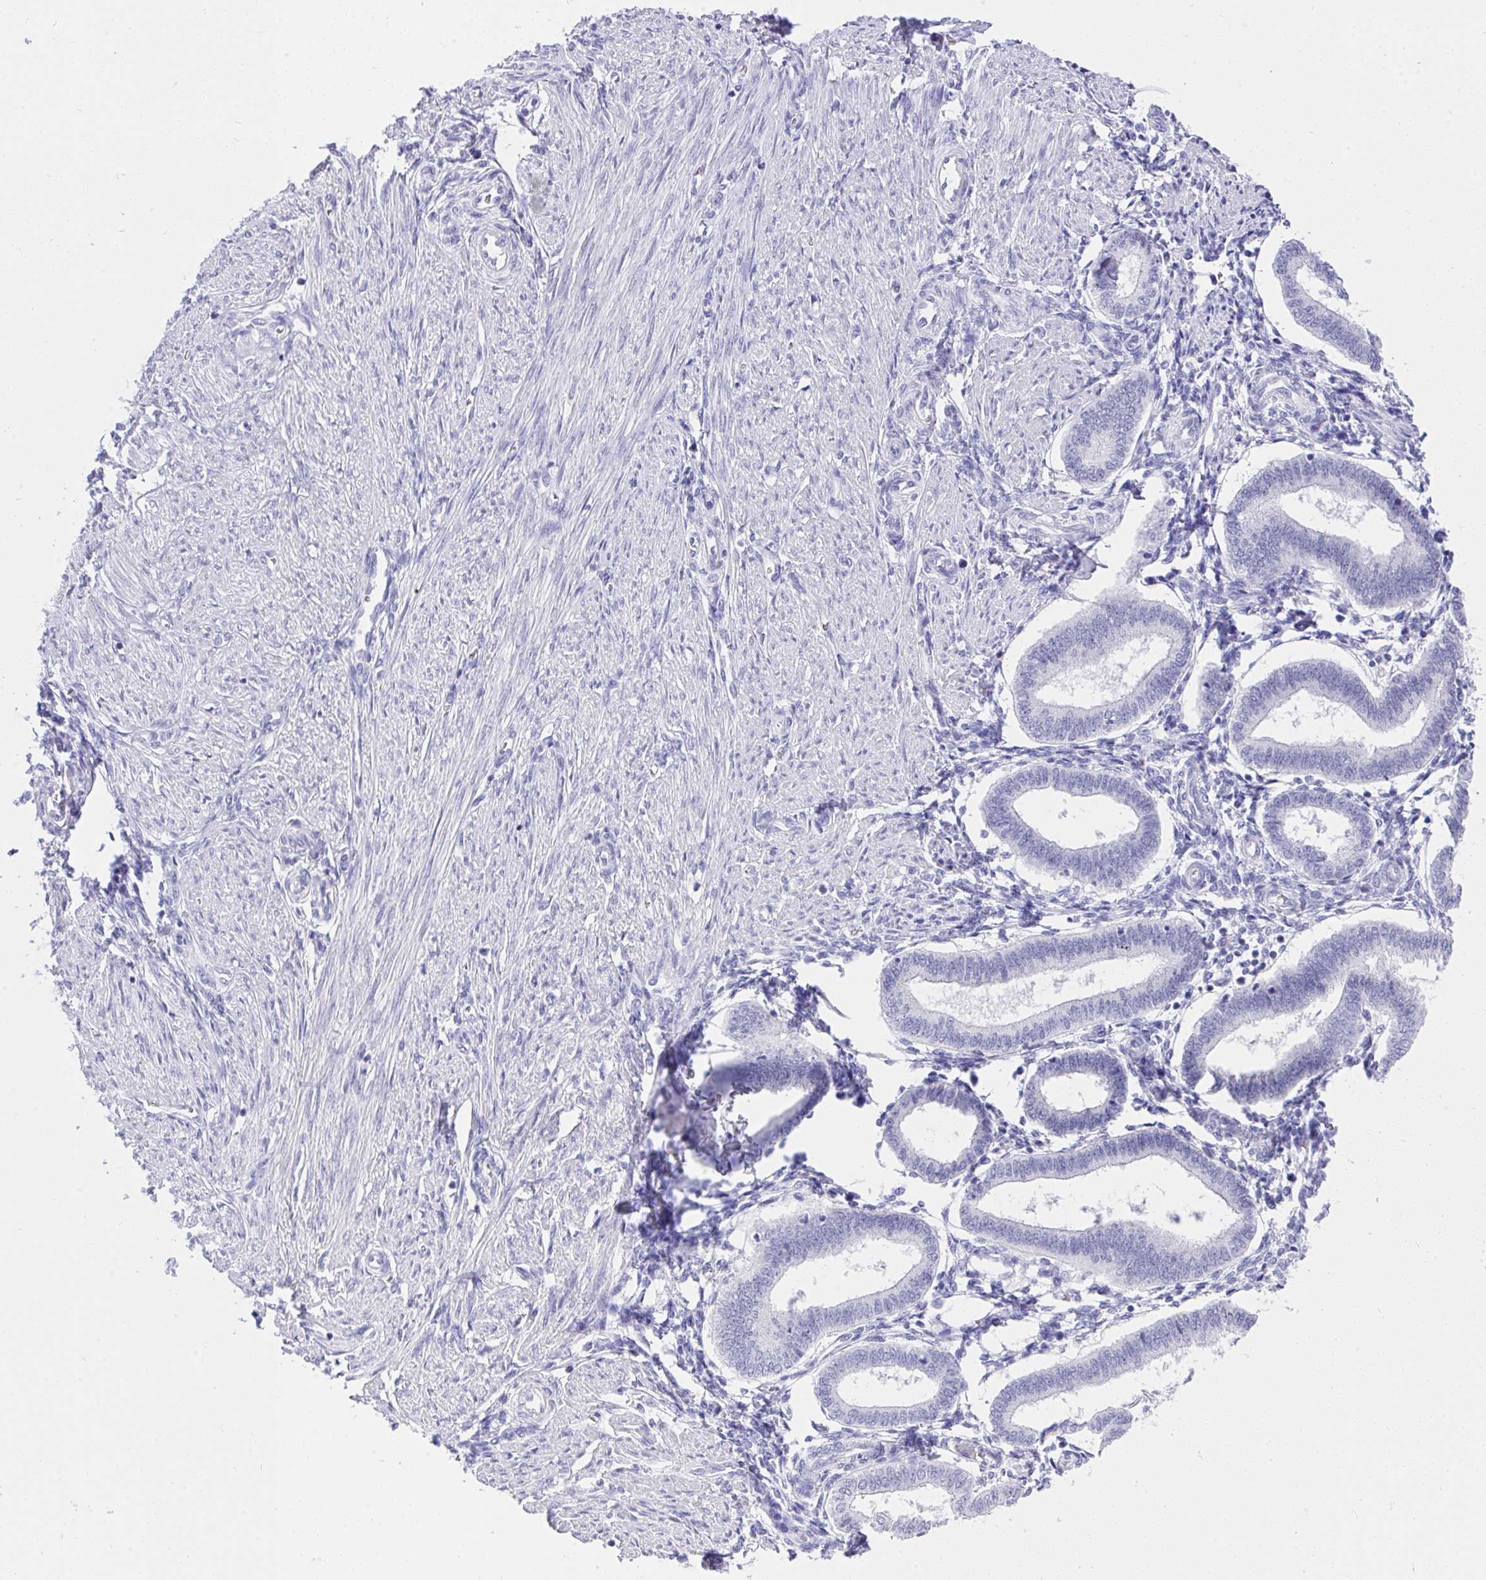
{"staining": {"intensity": "negative", "quantity": "none", "location": "none"}, "tissue": "endometrium", "cell_type": "Cells in endometrial stroma", "image_type": "normal", "snomed": [{"axis": "morphology", "description": "Normal tissue, NOS"}, {"axis": "topography", "description": "Endometrium"}], "caption": "Endometrium was stained to show a protein in brown. There is no significant staining in cells in endometrial stroma. (Stains: DAB IHC with hematoxylin counter stain, Microscopy: brightfield microscopy at high magnification).", "gene": "MS4A12", "patient": {"sex": "female", "age": 24}}